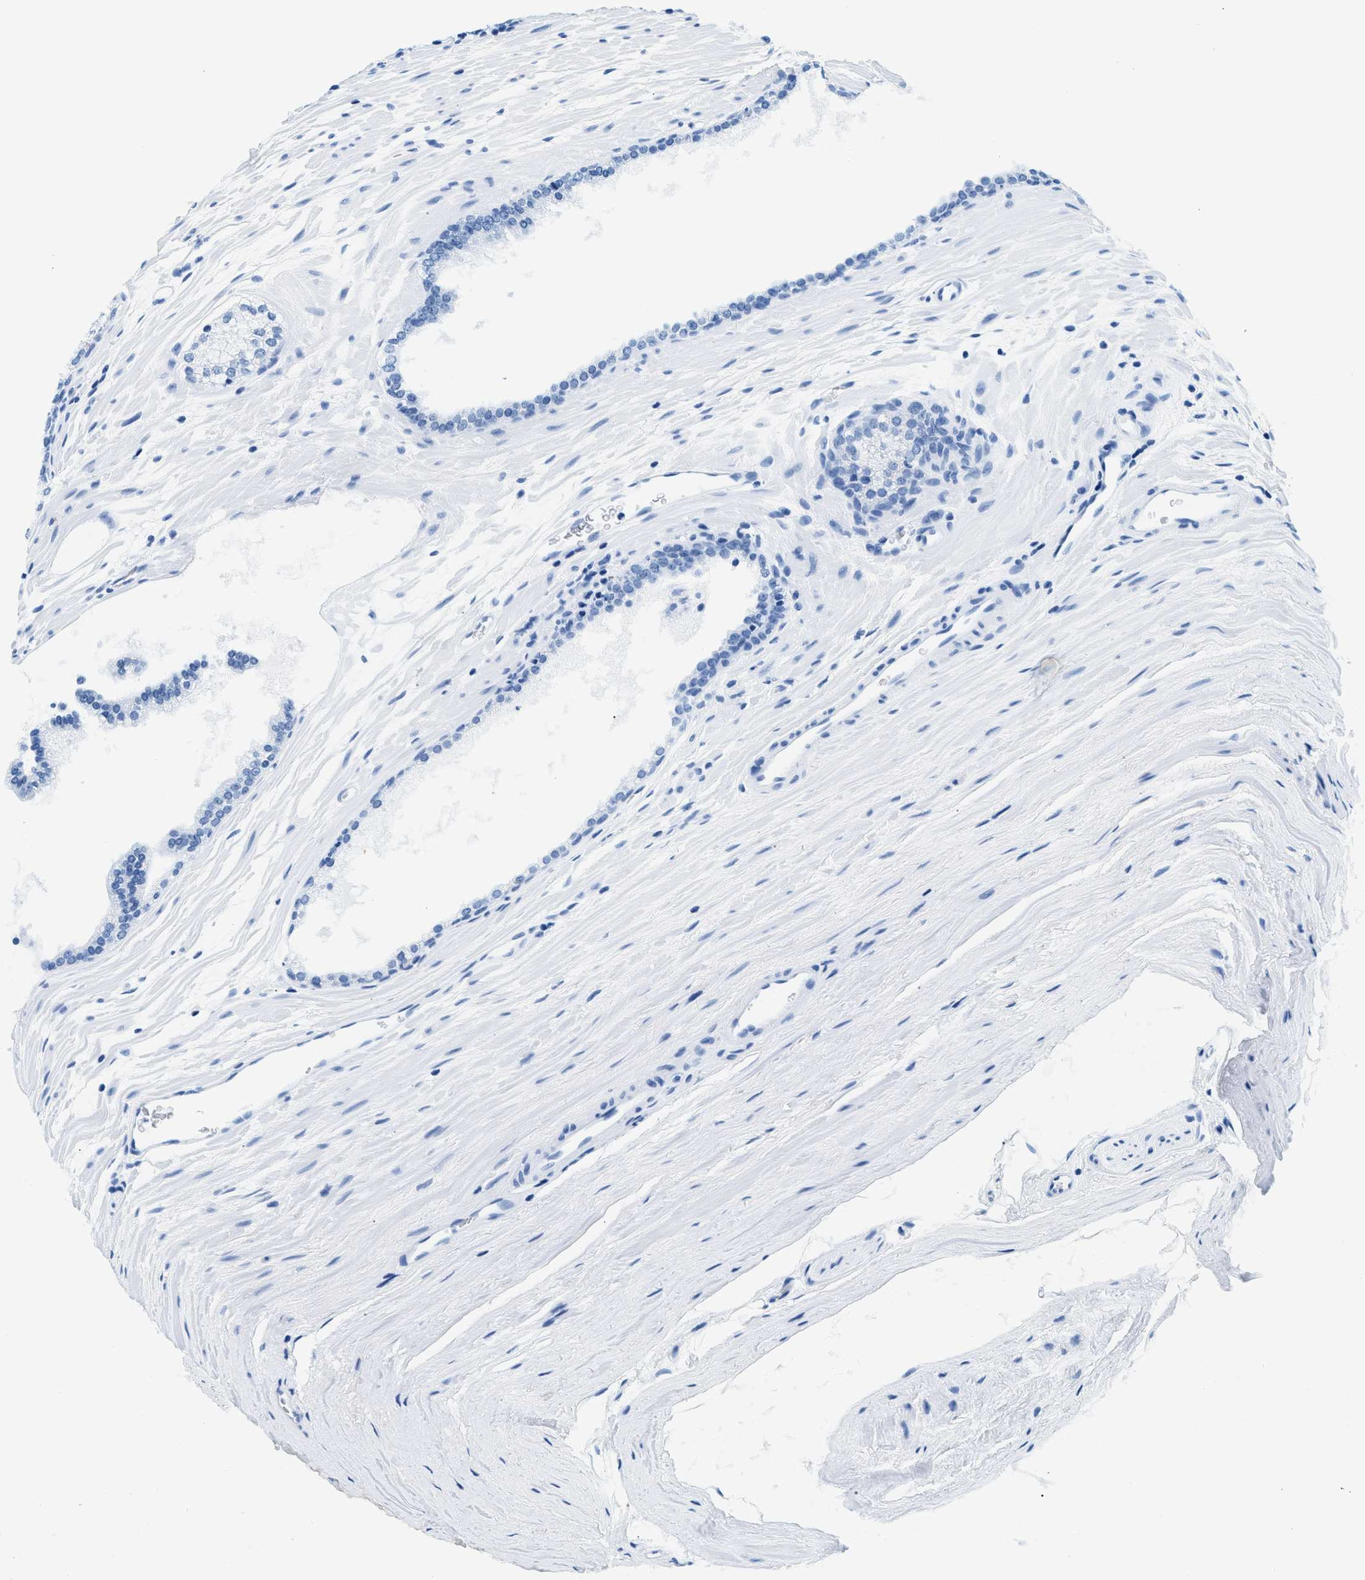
{"staining": {"intensity": "negative", "quantity": "none", "location": "none"}, "tissue": "prostate cancer", "cell_type": "Tumor cells", "image_type": "cancer", "snomed": [{"axis": "morphology", "description": "Adenocarcinoma, Low grade"}, {"axis": "topography", "description": "Prostate"}], "caption": "DAB (3,3'-diaminobenzidine) immunohistochemical staining of human prostate cancer shows no significant expression in tumor cells.", "gene": "SLFN11", "patient": {"sex": "male", "age": 70}}